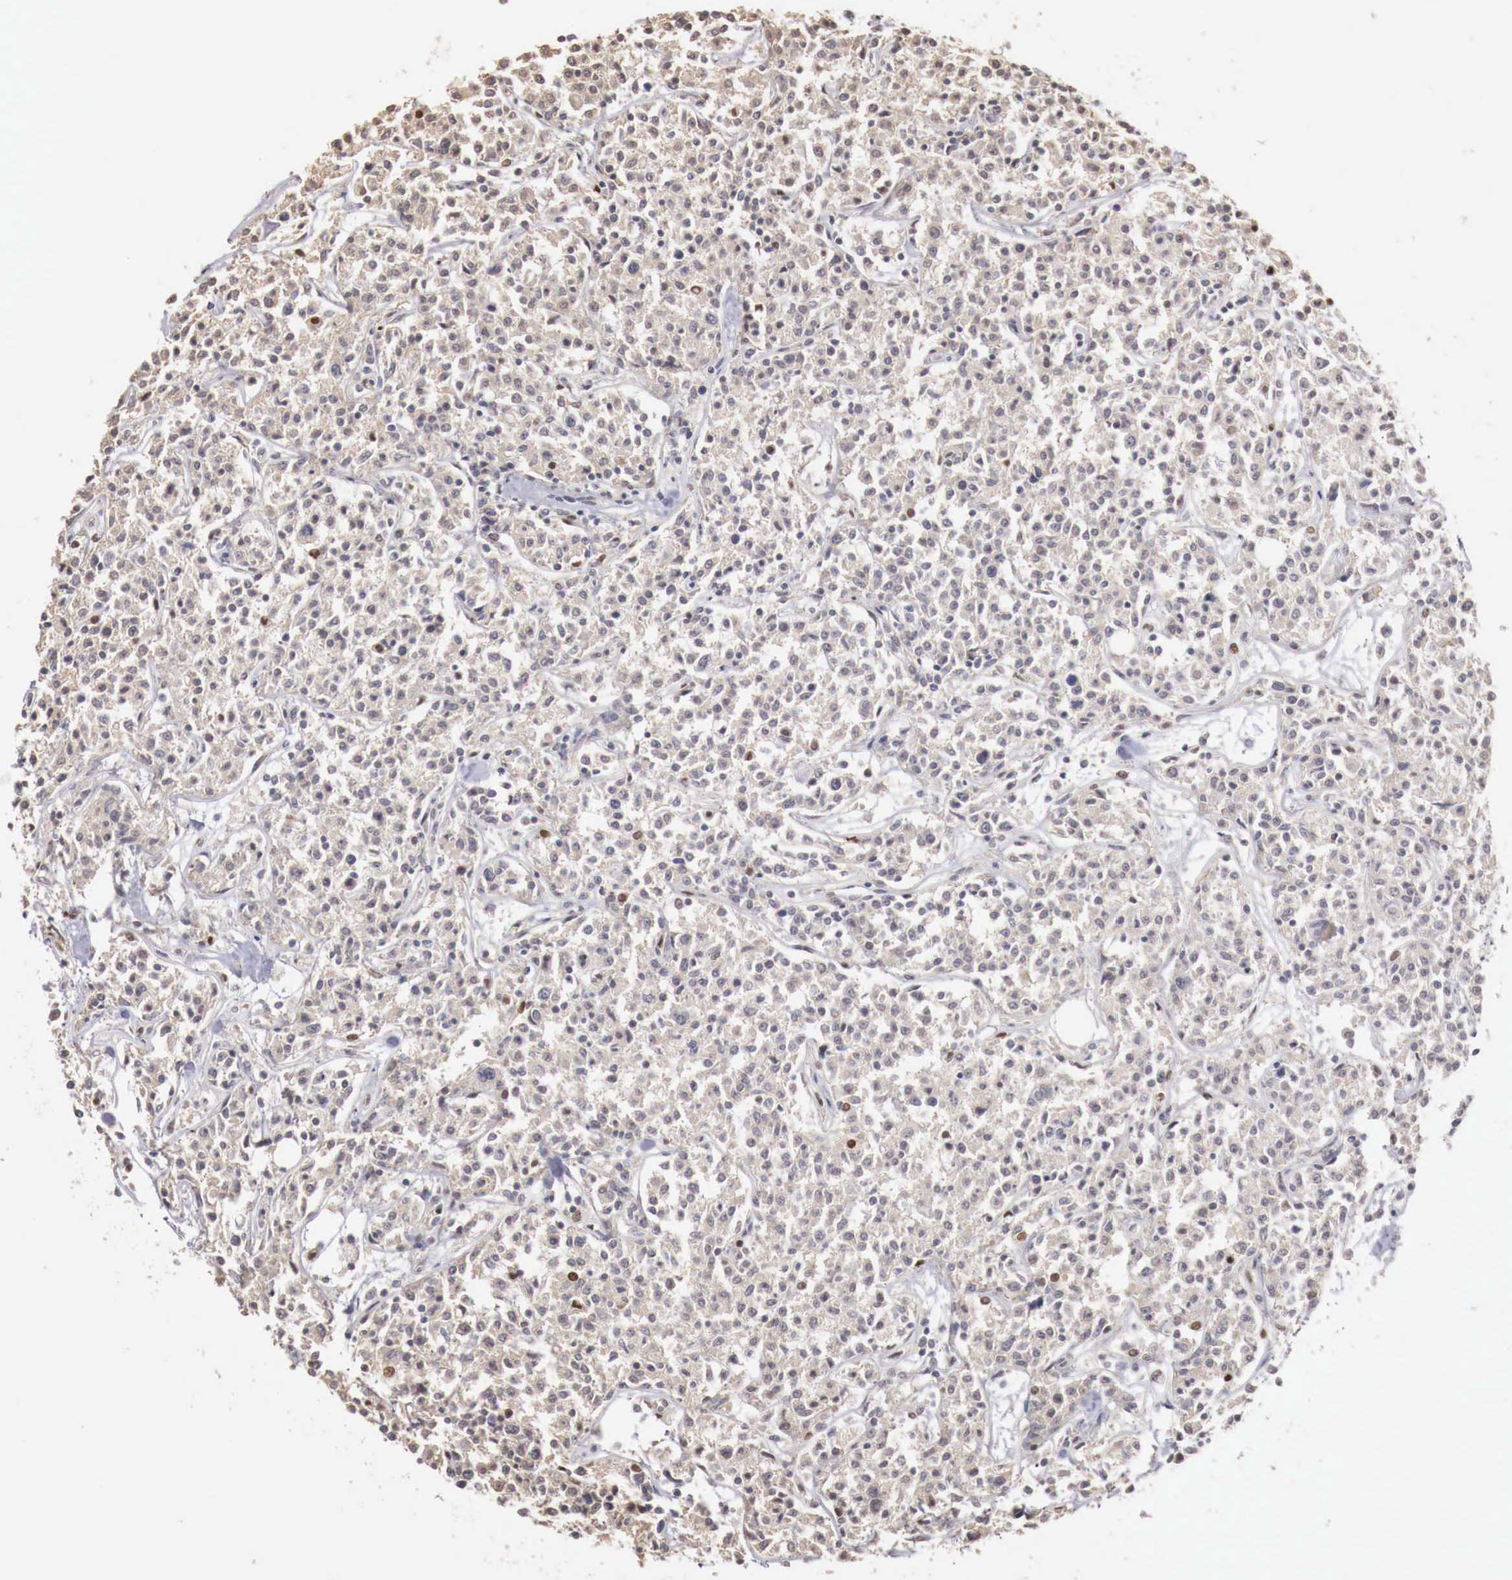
{"staining": {"intensity": "negative", "quantity": "none", "location": "none"}, "tissue": "lymphoma", "cell_type": "Tumor cells", "image_type": "cancer", "snomed": [{"axis": "morphology", "description": "Malignant lymphoma, non-Hodgkin's type, Low grade"}, {"axis": "topography", "description": "Small intestine"}], "caption": "There is no significant expression in tumor cells of malignant lymphoma, non-Hodgkin's type (low-grade).", "gene": "KHDRBS2", "patient": {"sex": "female", "age": 59}}